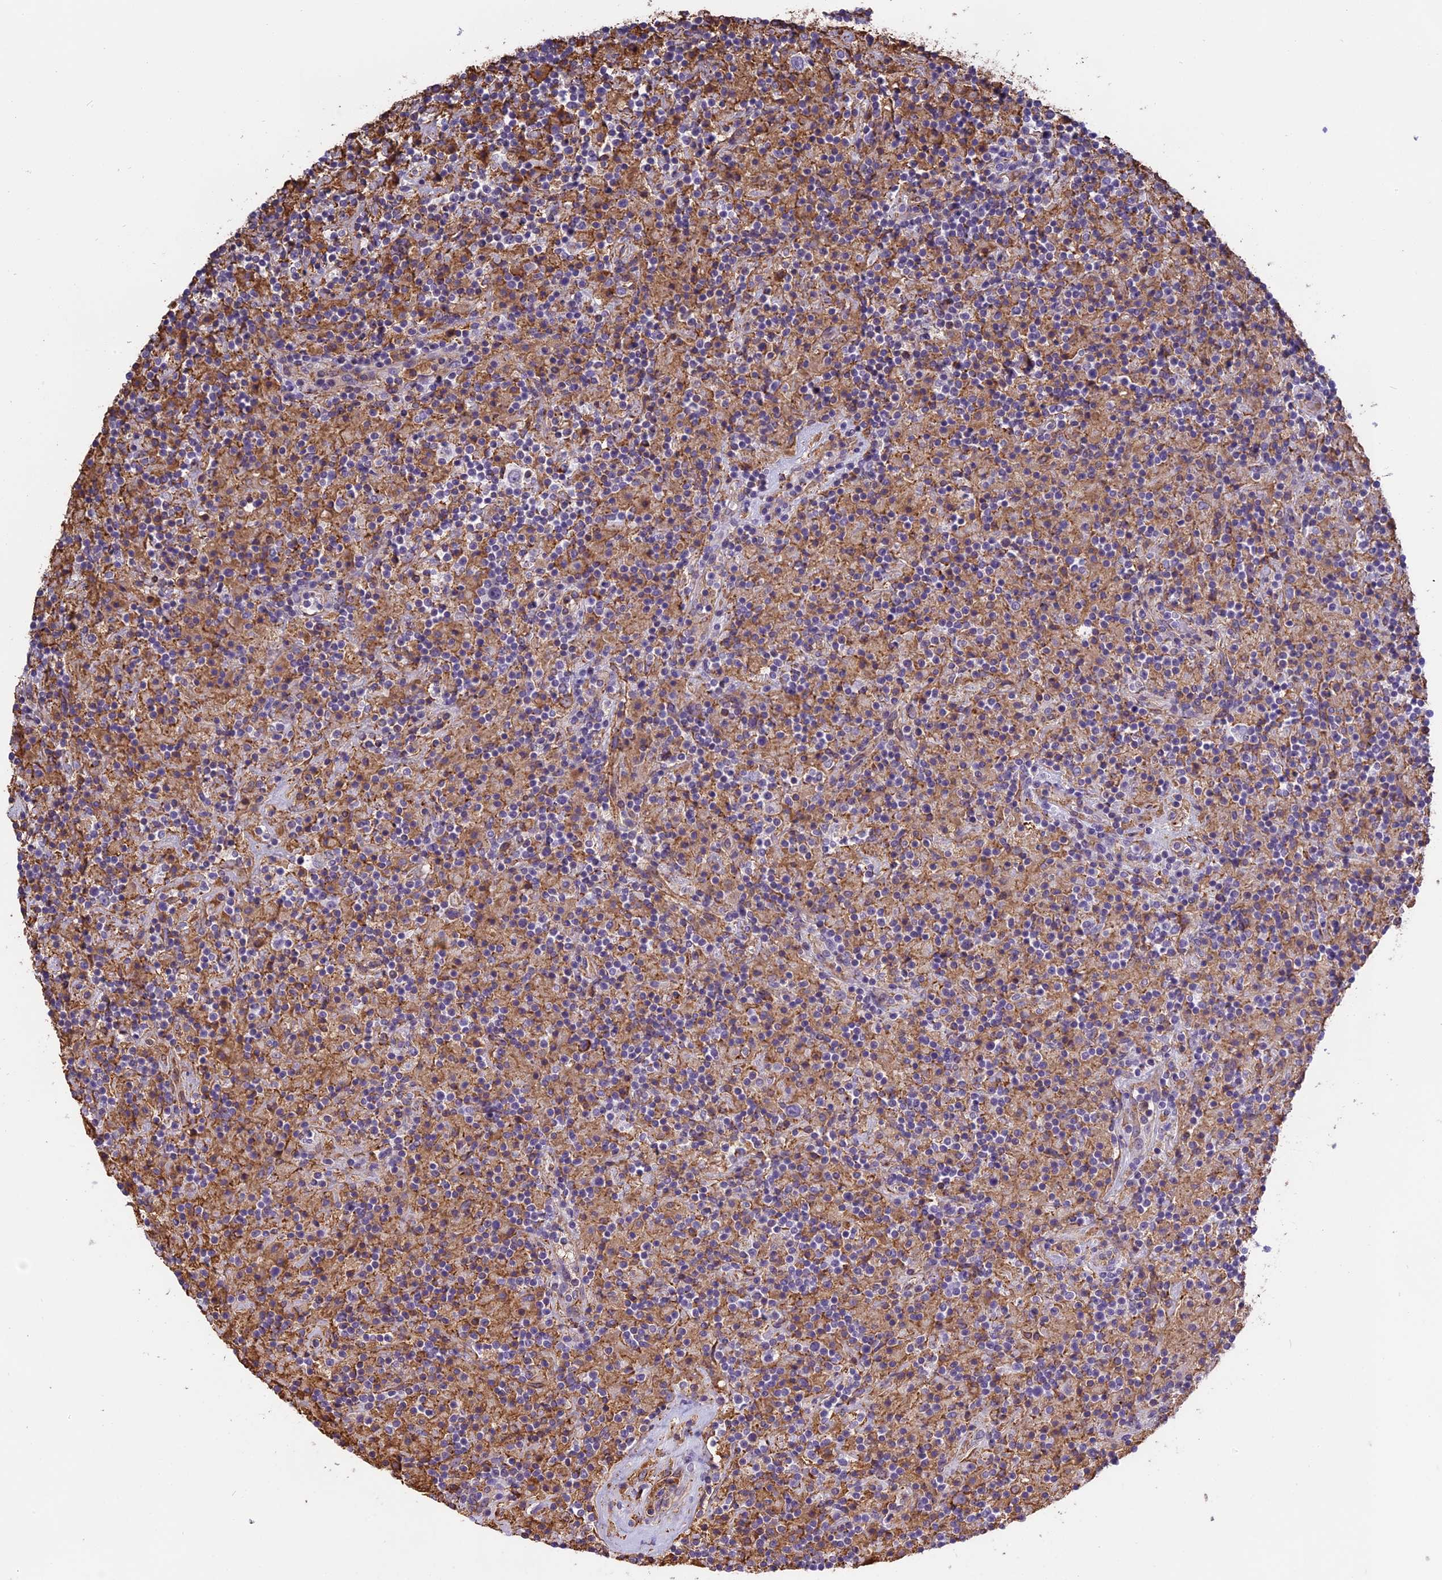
{"staining": {"intensity": "negative", "quantity": "none", "location": "none"}, "tissue": "lymphoma", "cell_type": "Tumor cells", "image_type": "cancer", "snomed": [{"axis": "morphology", "description": "Hodgkin's disease, NOS"}, {"axis": "topography", "description": "Lymph node"}], "caption": "Immunohistochemistry of lymphoma shows no staining in tumor cells. Brightfield microscopy of immunohistochemistry stained with DAB (3,3'-diaminobenzidine) (brown) and hematoxylin (blue), captured at high magnification.", "gene": "TMEM255B", "patient": {"sex": "male", "age": 70}}